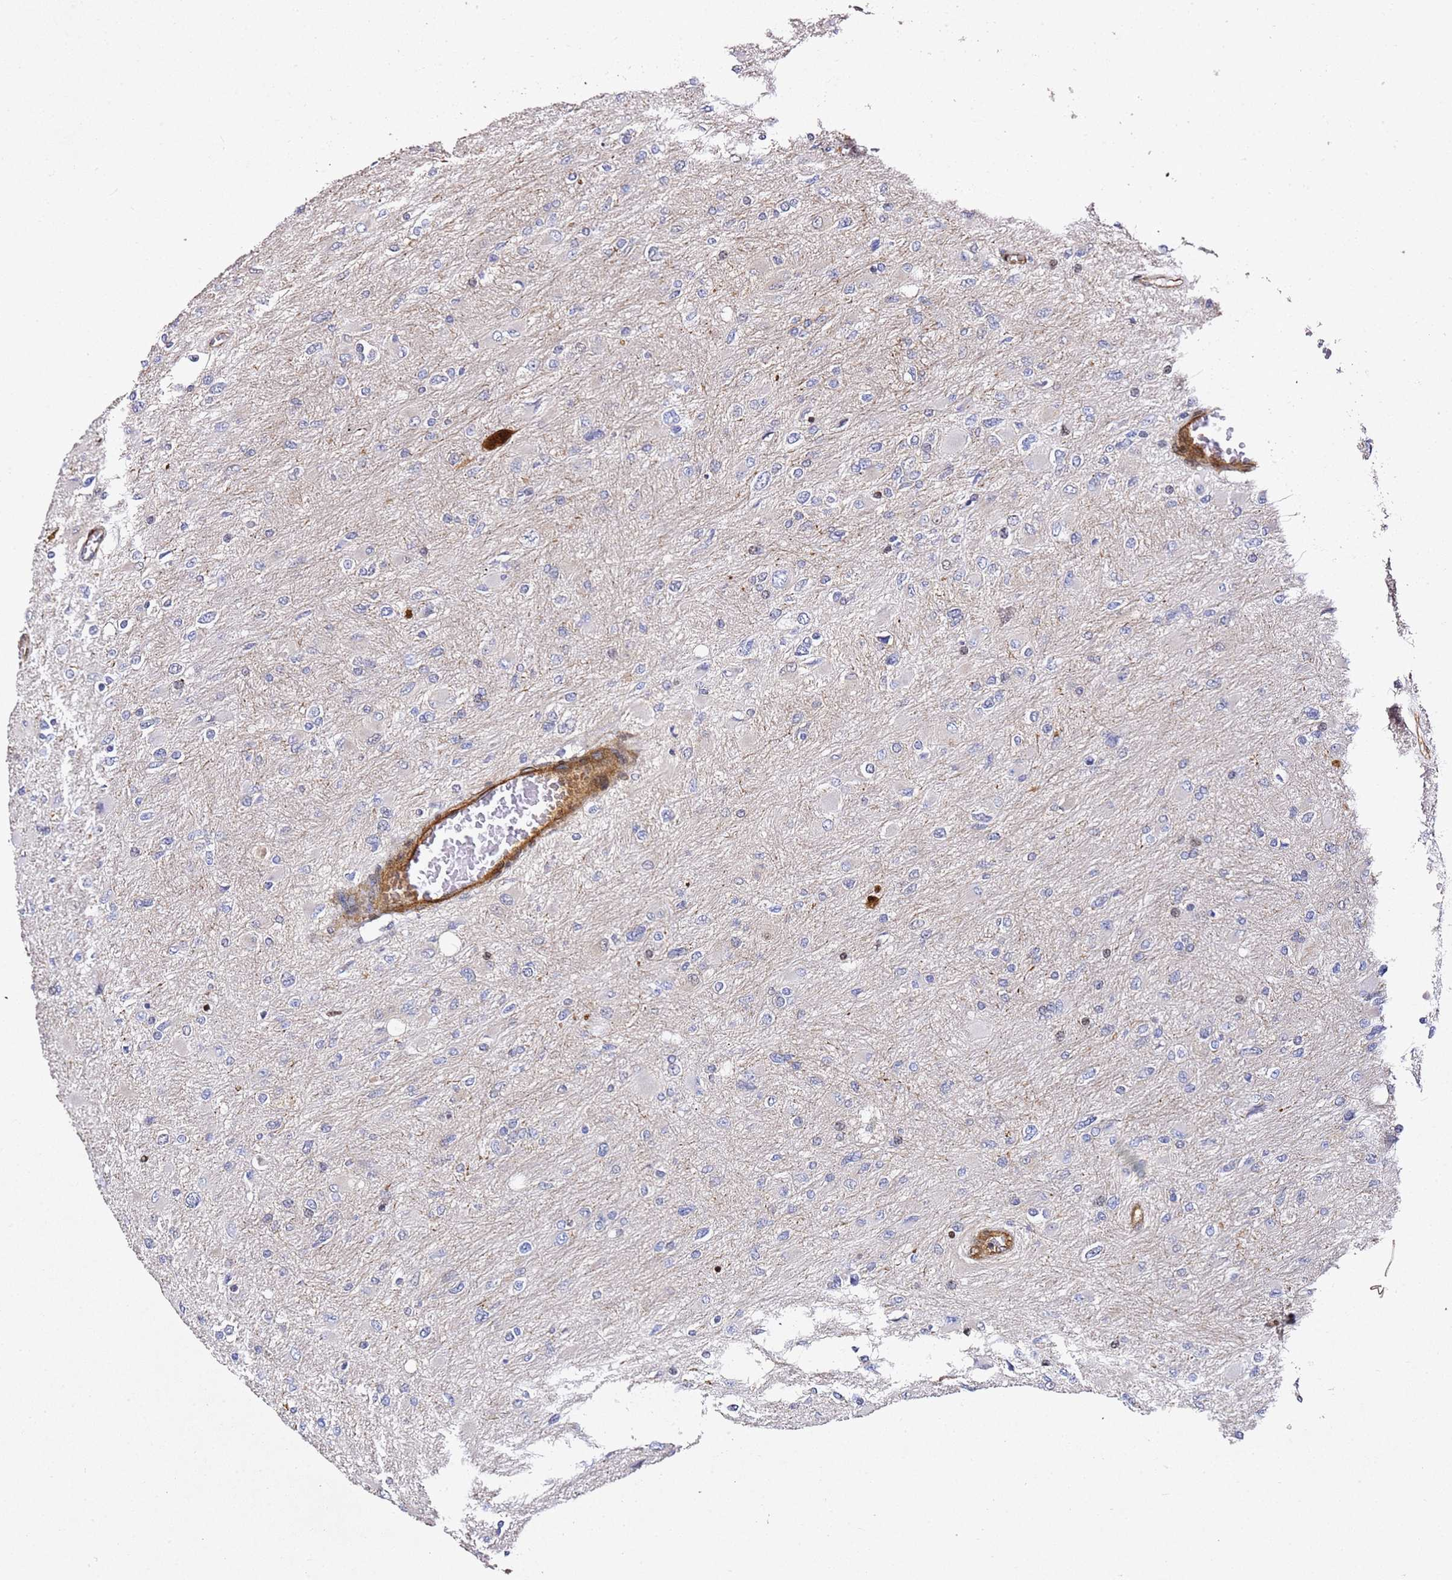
{"staining": {"intensity": "negative", "quantity": "none", "location": "none"}, "tissue": "glioma", "cell_type": "Tumor cells", "image_type": "cancer", "snomed": [{"axis": "morphology", "description": "Glioma, malignant, High grade"}, {"axis": "topography", "description": "Cerebral cortex"}], "caption": "A photomicrograph of malignant high-grade glioma stained for a protein reveals no brown staining in tumor cells.", "gene": "ZNF296", "patient": {"sex": "female", "age": 36}}